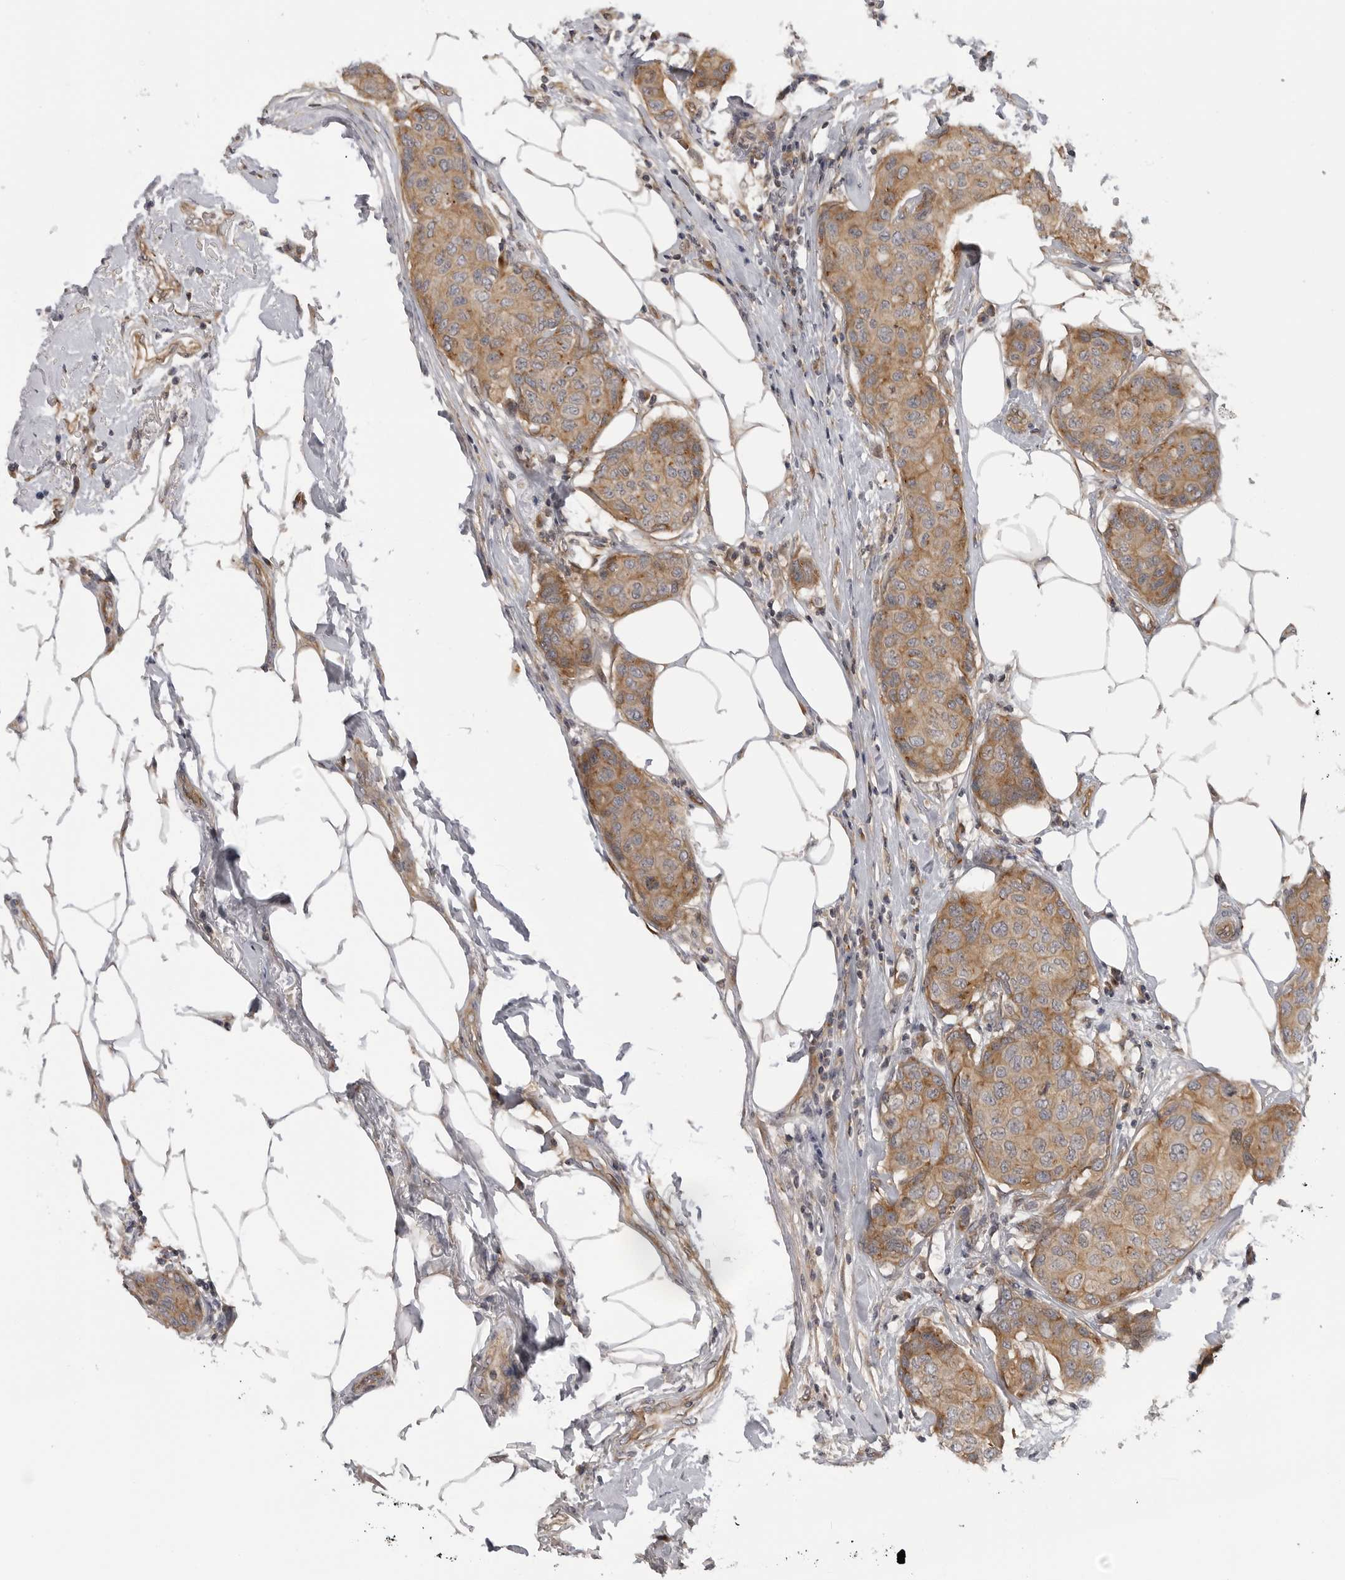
{"staining": {"intensity": "moderate", "quantity": ">75%", "location": "cytoplasmic/membranous"}, "tissue": "breast cancer", "cell_type": "Tumor cells", "image_type": "cancer", "snomed": [{"axis": "morphology", "description": "Duct carcinoma"}, {"axis": "topography", "description": "Breast"}], "caption": "A histopathology image of breast intraductal carcinoma stained for a protein shows moderate cytoplasmic/membranous brown staining in tumor cells.", "gene": "LRRC45", "patient": {"sex": "female", "age": 80}}